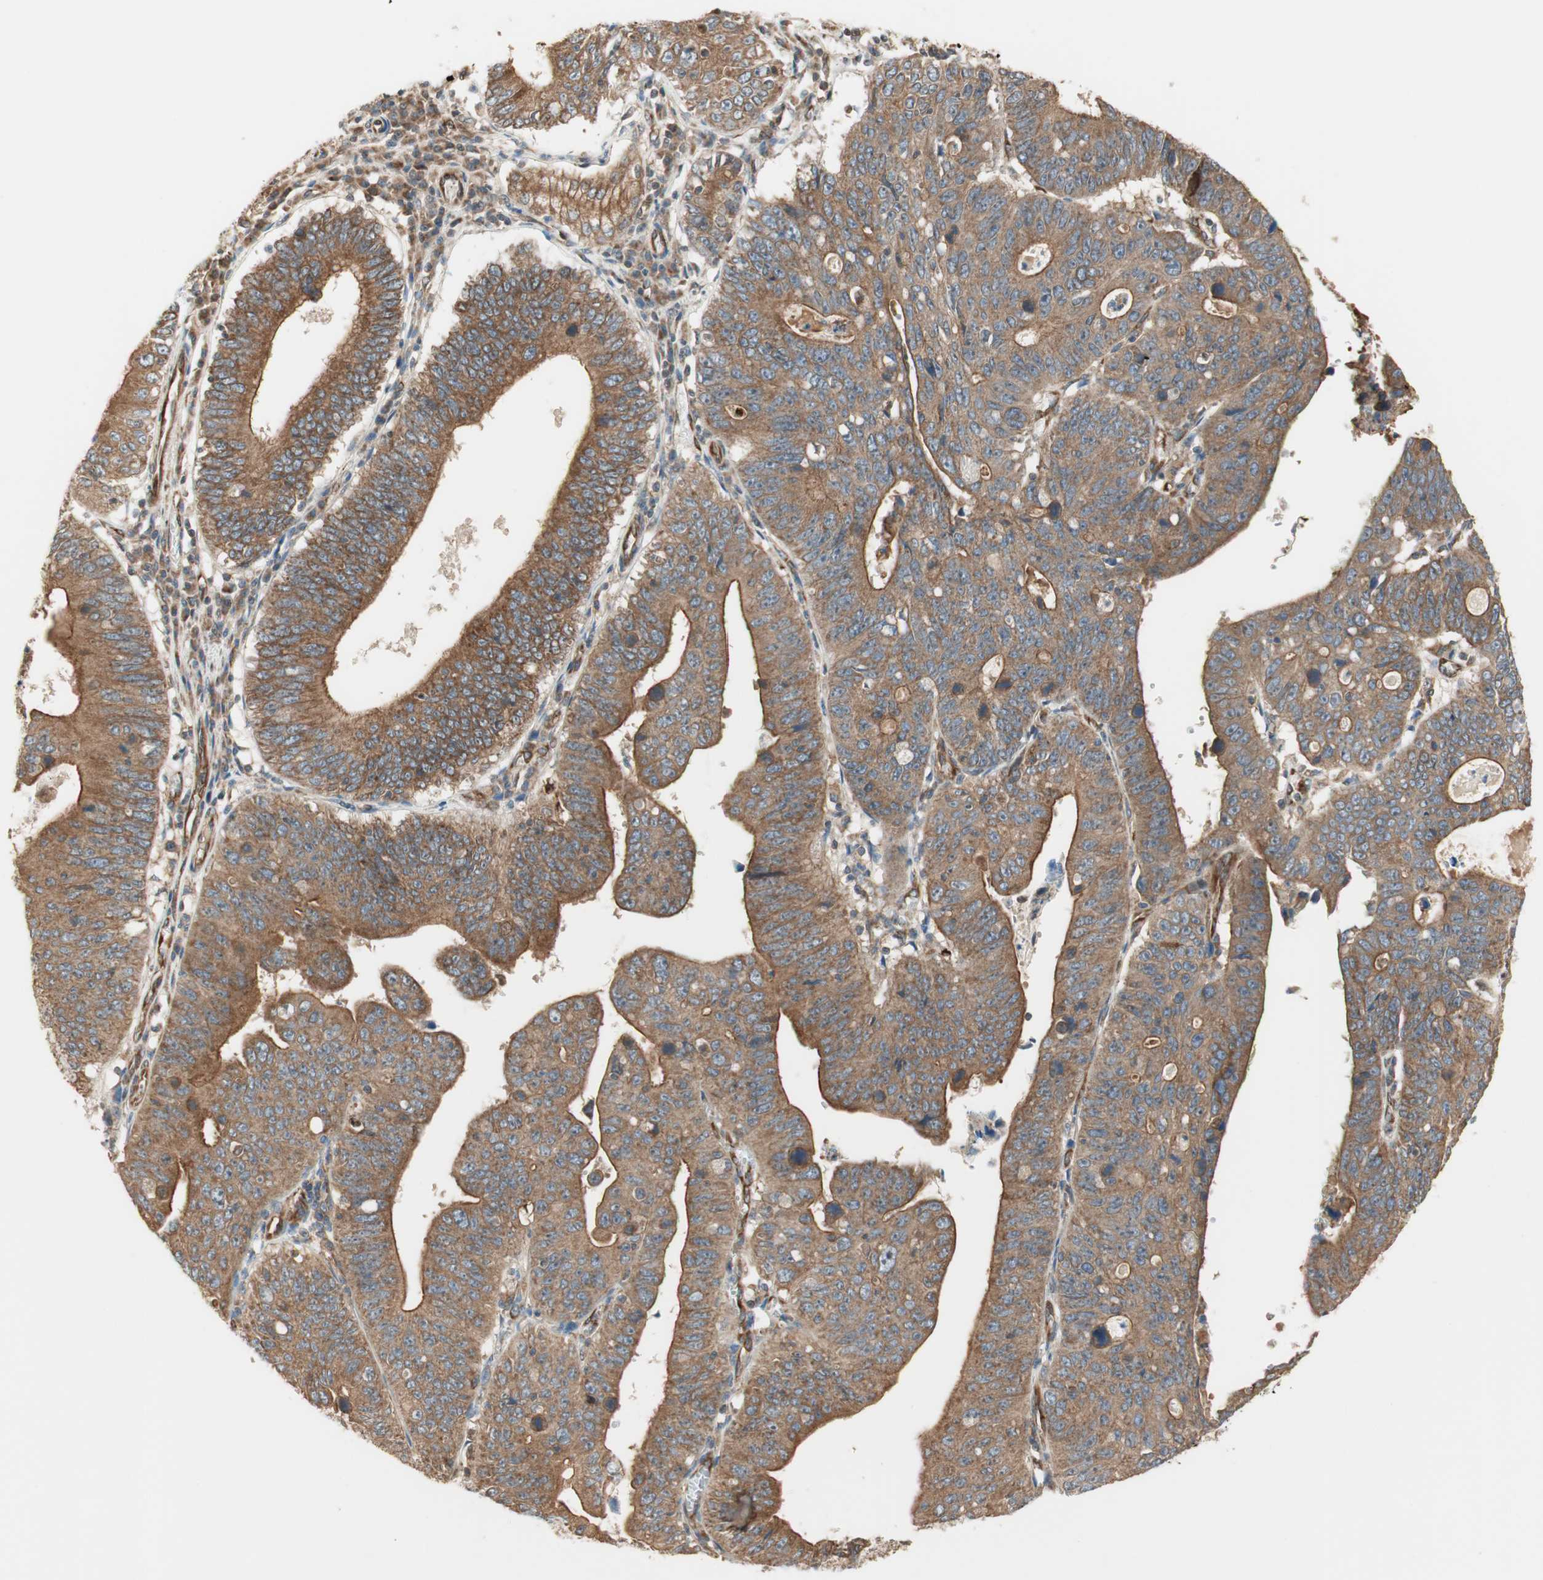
{"staining": {"intensity": "strong", "quantity": ">75%", "location": "cytoplasmic/membranous"}, "tissue": "stomach cancer", "cell_type": "Tumor cells", "image_type": "cancer", "snomed": [{"axis": "morphology", "description": "Adenocarcinoma, NOS"}, {"axis": "topography", "description": "Stomach"}], "caption": "Protein expression analysis of stomach cancer reveals strong cytoplasmic/membranous expression in about >75% of tumor cells.", "gene": "CTTNBP2NL", "patient": {"sex": "male", "age": 59}}